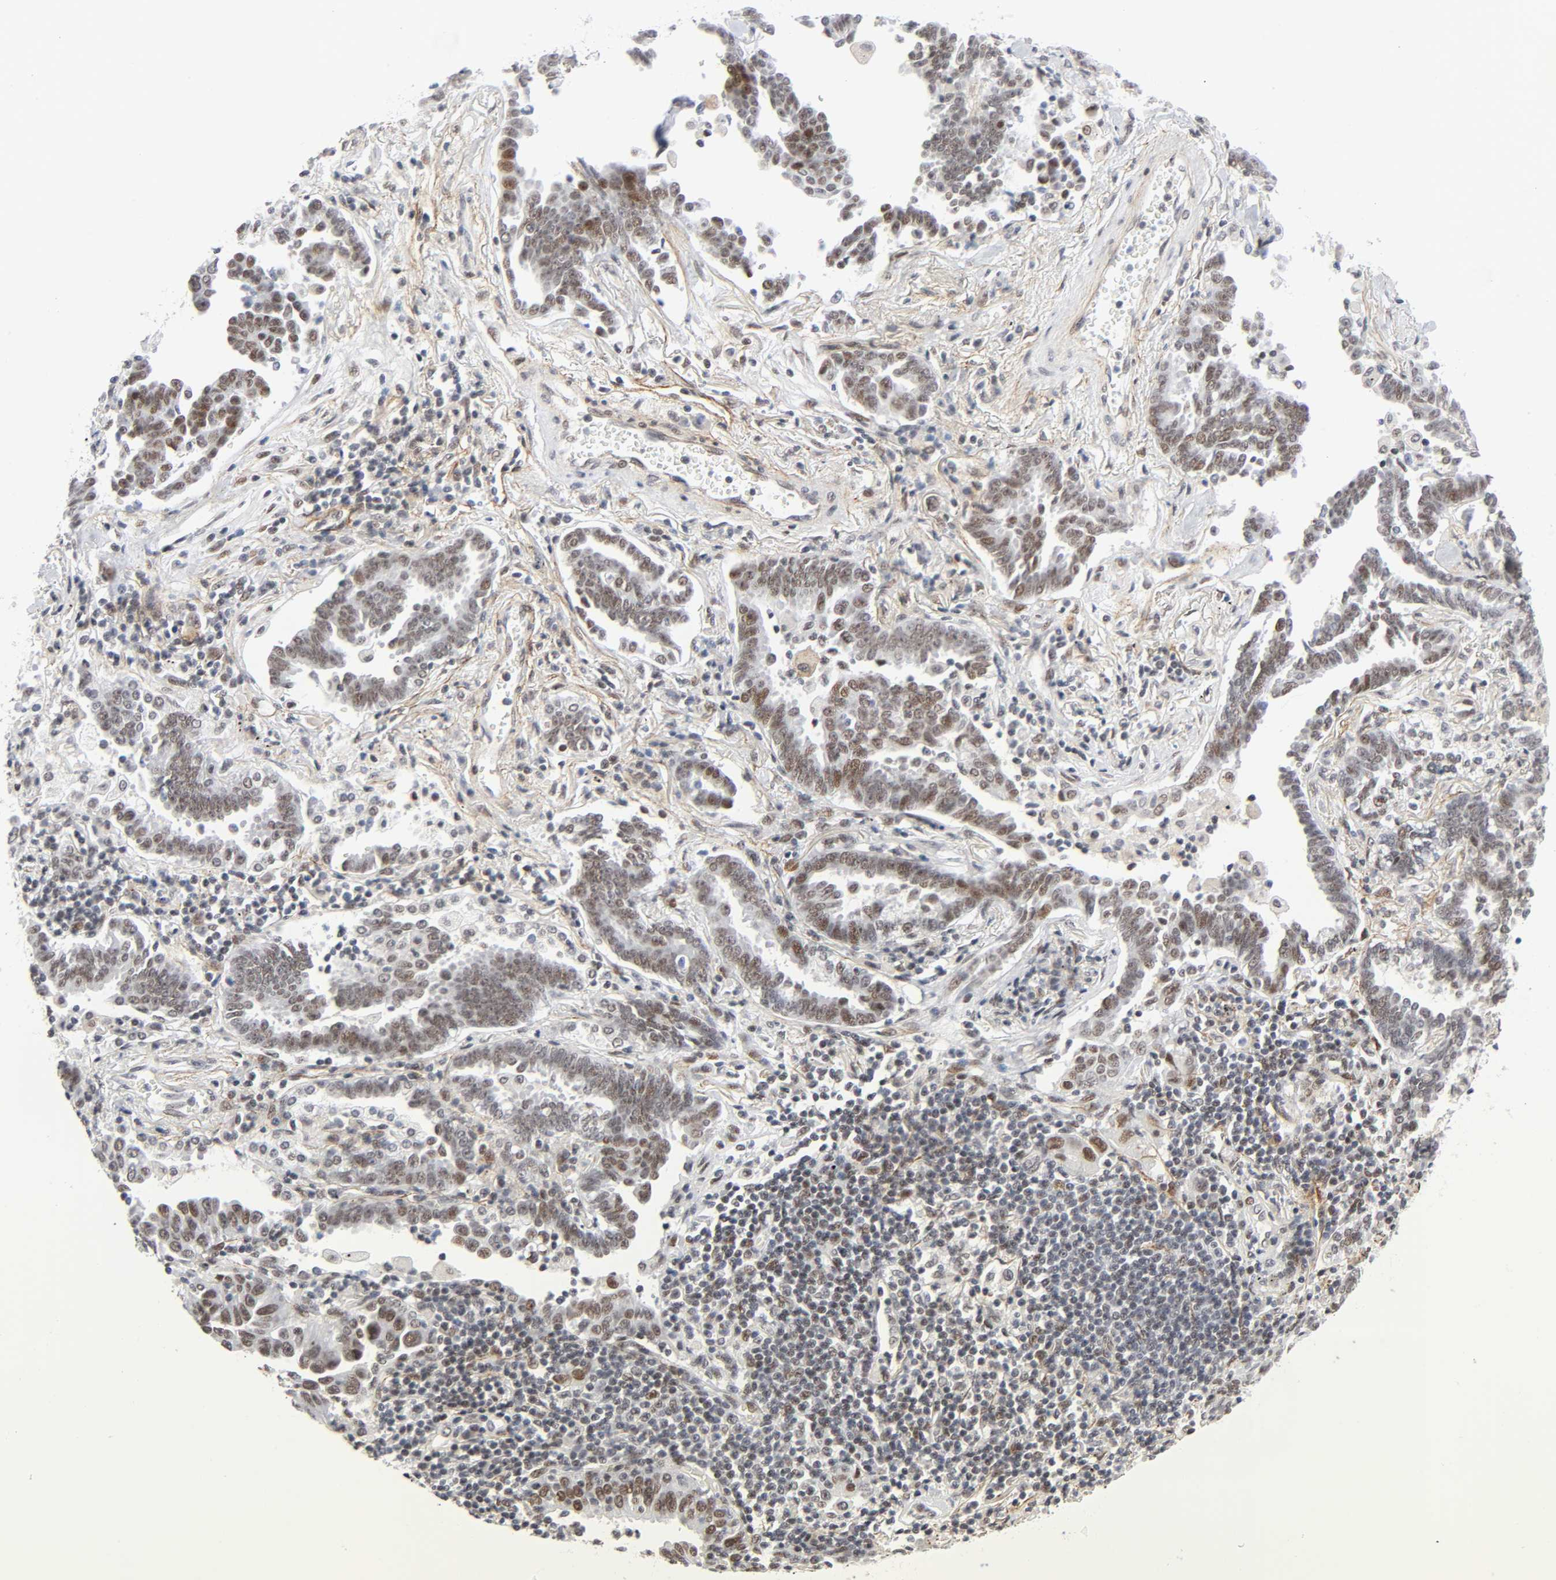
{"staining": {"intensity": "moderate", "quantity": "25%-75%", "location": "nuclear"}, "tissue": "lung cancer", "cell_type": "Tumor cells", "image_type": "cancer", "snomed": [{"axis": "morphology", "description": "Adenocarcinoma, NOS"}, {"axis": "topography", "description": "Lung"}], "caption": "Tumor cells display medium levels of moderate nuclear staining in about 25%-75% of cells in lung cancer (adenocarcinoma). Nuclei are stained in blue.", "gene": "DIDO1", "patient": {"sex": "female", "age": 64}}